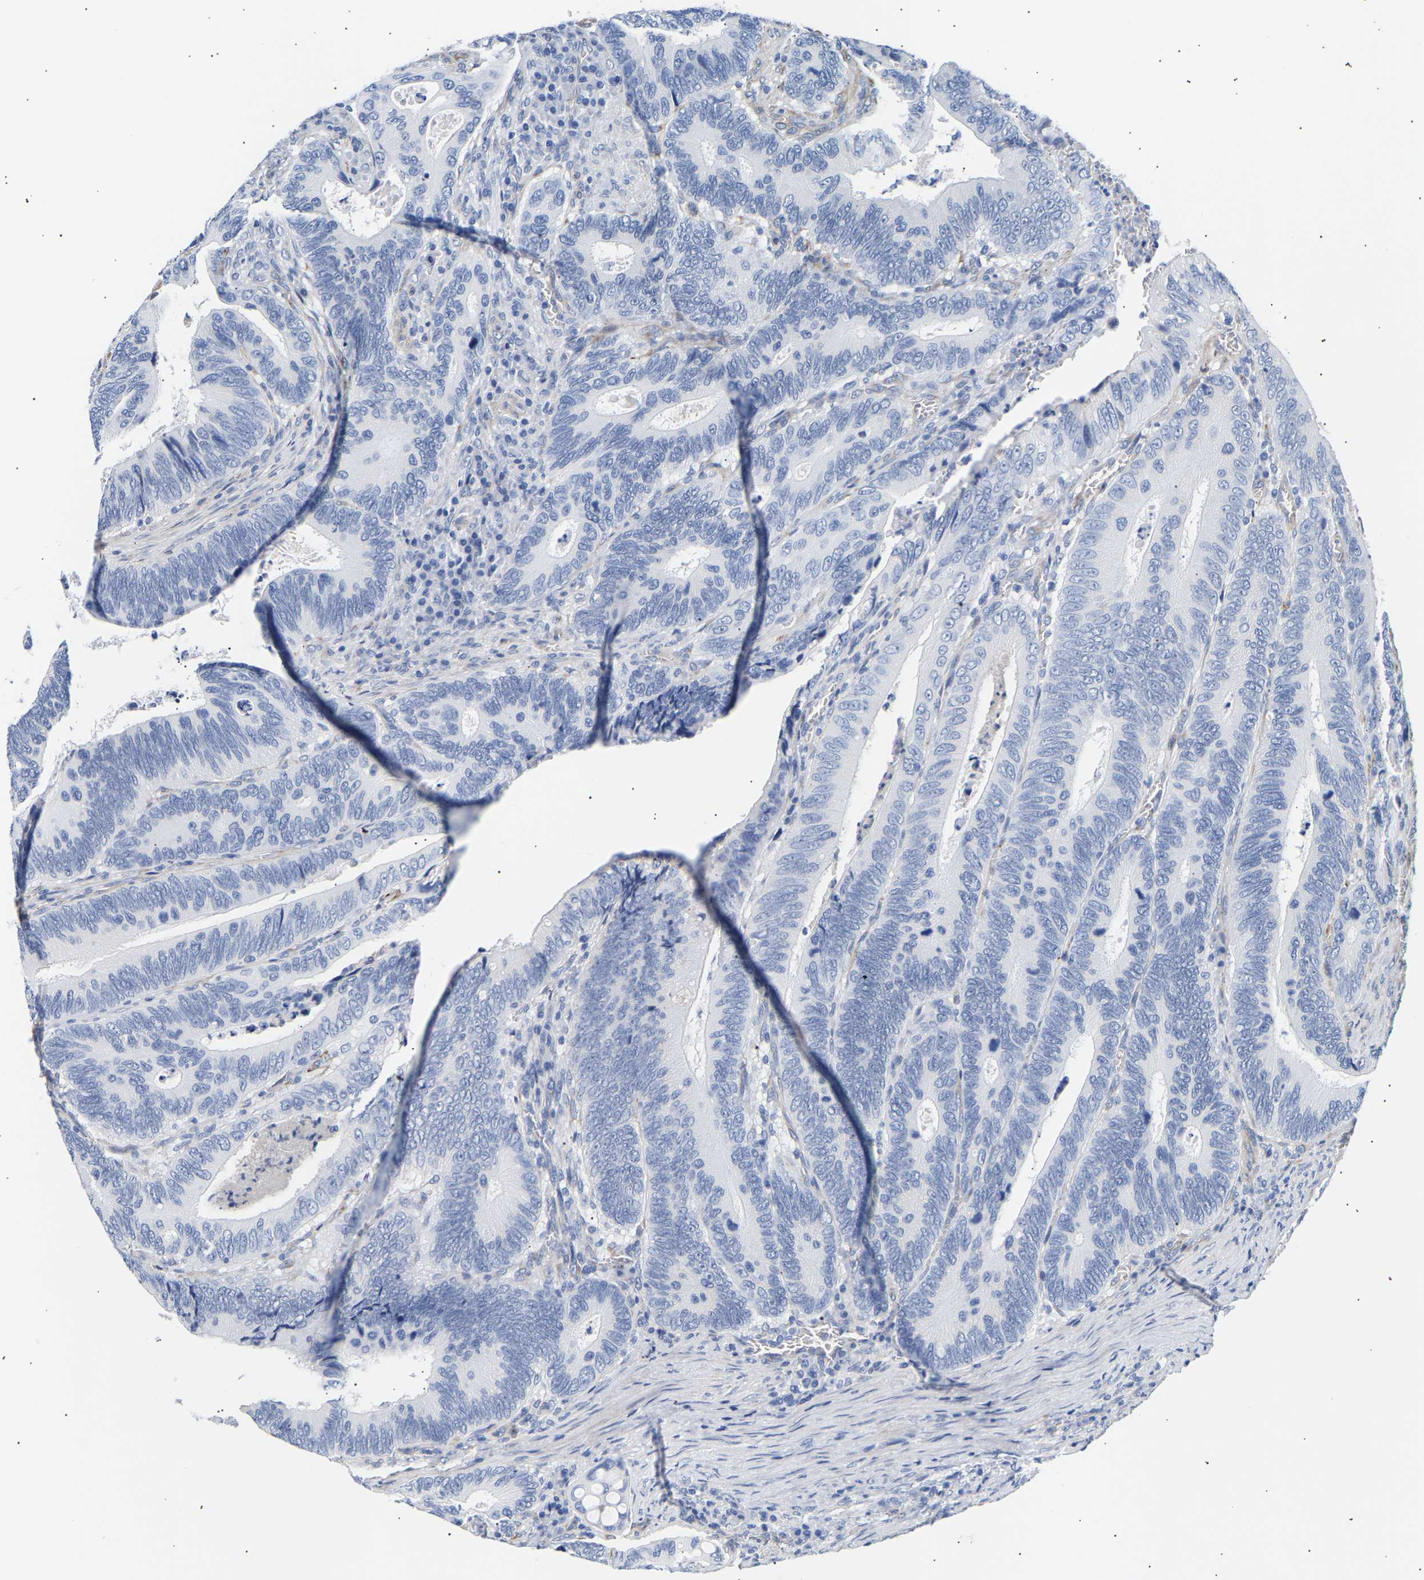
{"staining": {"intensity": "negative", "quantity": "none", "location": "none"}, "tissue": "colorectal cancer", "cell_type": "Tumor cells", "image_type": "cancer", "snomed": [{"axis": "morphology", "description": "Inflammation, NOS"}, {"axis": "morphology", "description": "Adenocarcinoma, NOS"}, {"axis": "topography", "description": "Colon"}], "caption": "Immunohistochemistry (IHC) image of human colorectal cancer (adenocarcinoma) stained for a protein (brown), which reveals no staining in tumor cells. The staining was performed using DAB (3,3'-diaminobenzidine) to visualize the protein expression in brown, while the nuclei were stained in blue with hematoxylin (Magnification: 20x).", "gene": "IGFBP7", "patient": {"sex": "male", "age": 72}}